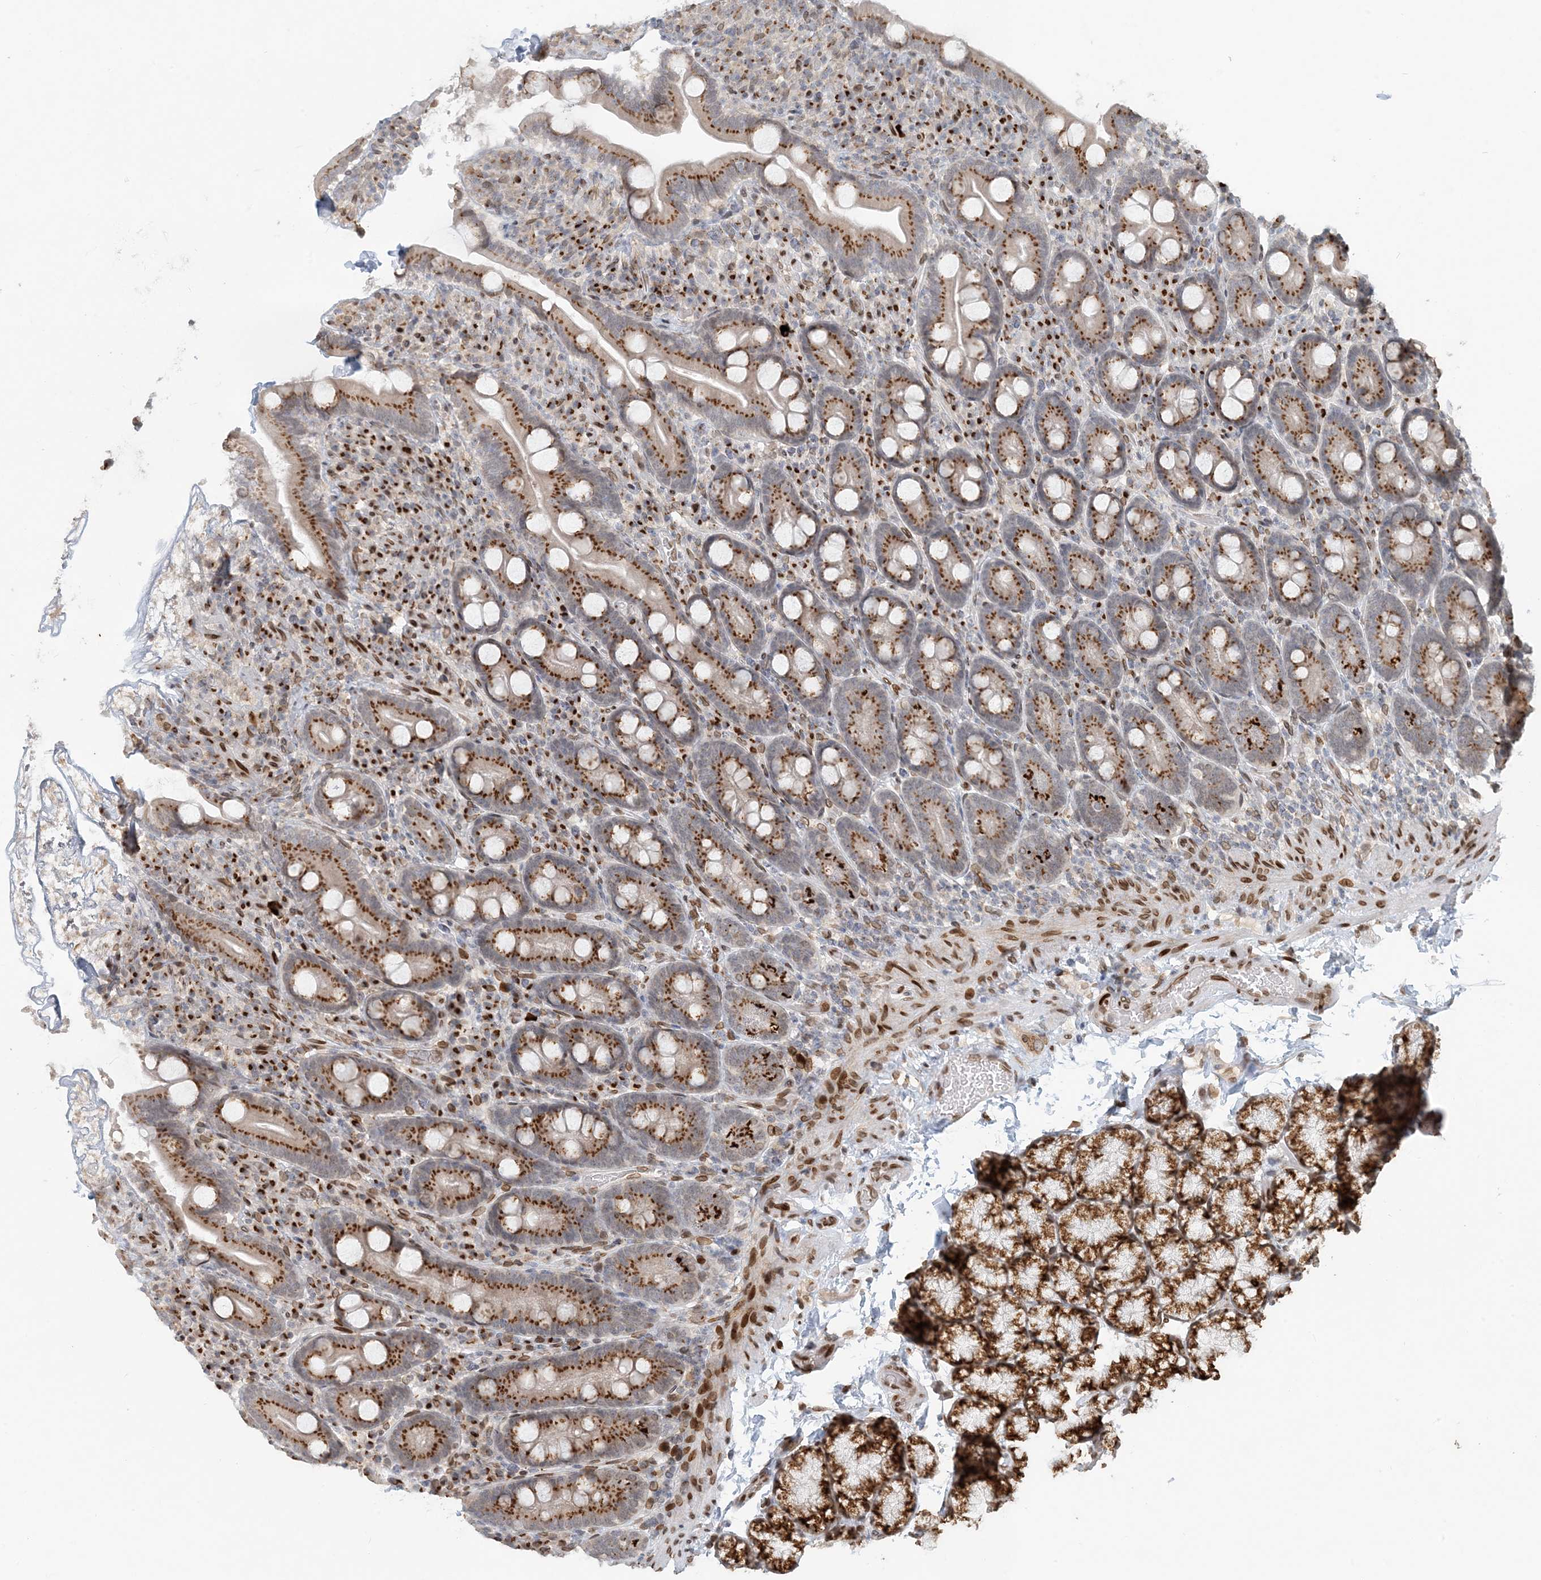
{"staining": {"intensity": "strong", "quantity": "25%-75%", "location": "cytoplasmic/membranous"}, "tissue": "duodenum", "cell_type": "Glandular cells", "image_type": "normal", "snomed": [{"axis": "morphology", "description": "Normal tissue, NOS"}, {"axis": "topography", "description": "Duodenum"}], "caption": "Immunohistochemical staining of normal human duodenum demonstrates high levels of strong cytoplasmic/membranous staining in about 25%-75% of glandular cells.", "gene": "SLC35A2", "patient": {"sex": "male", "age": 35}}